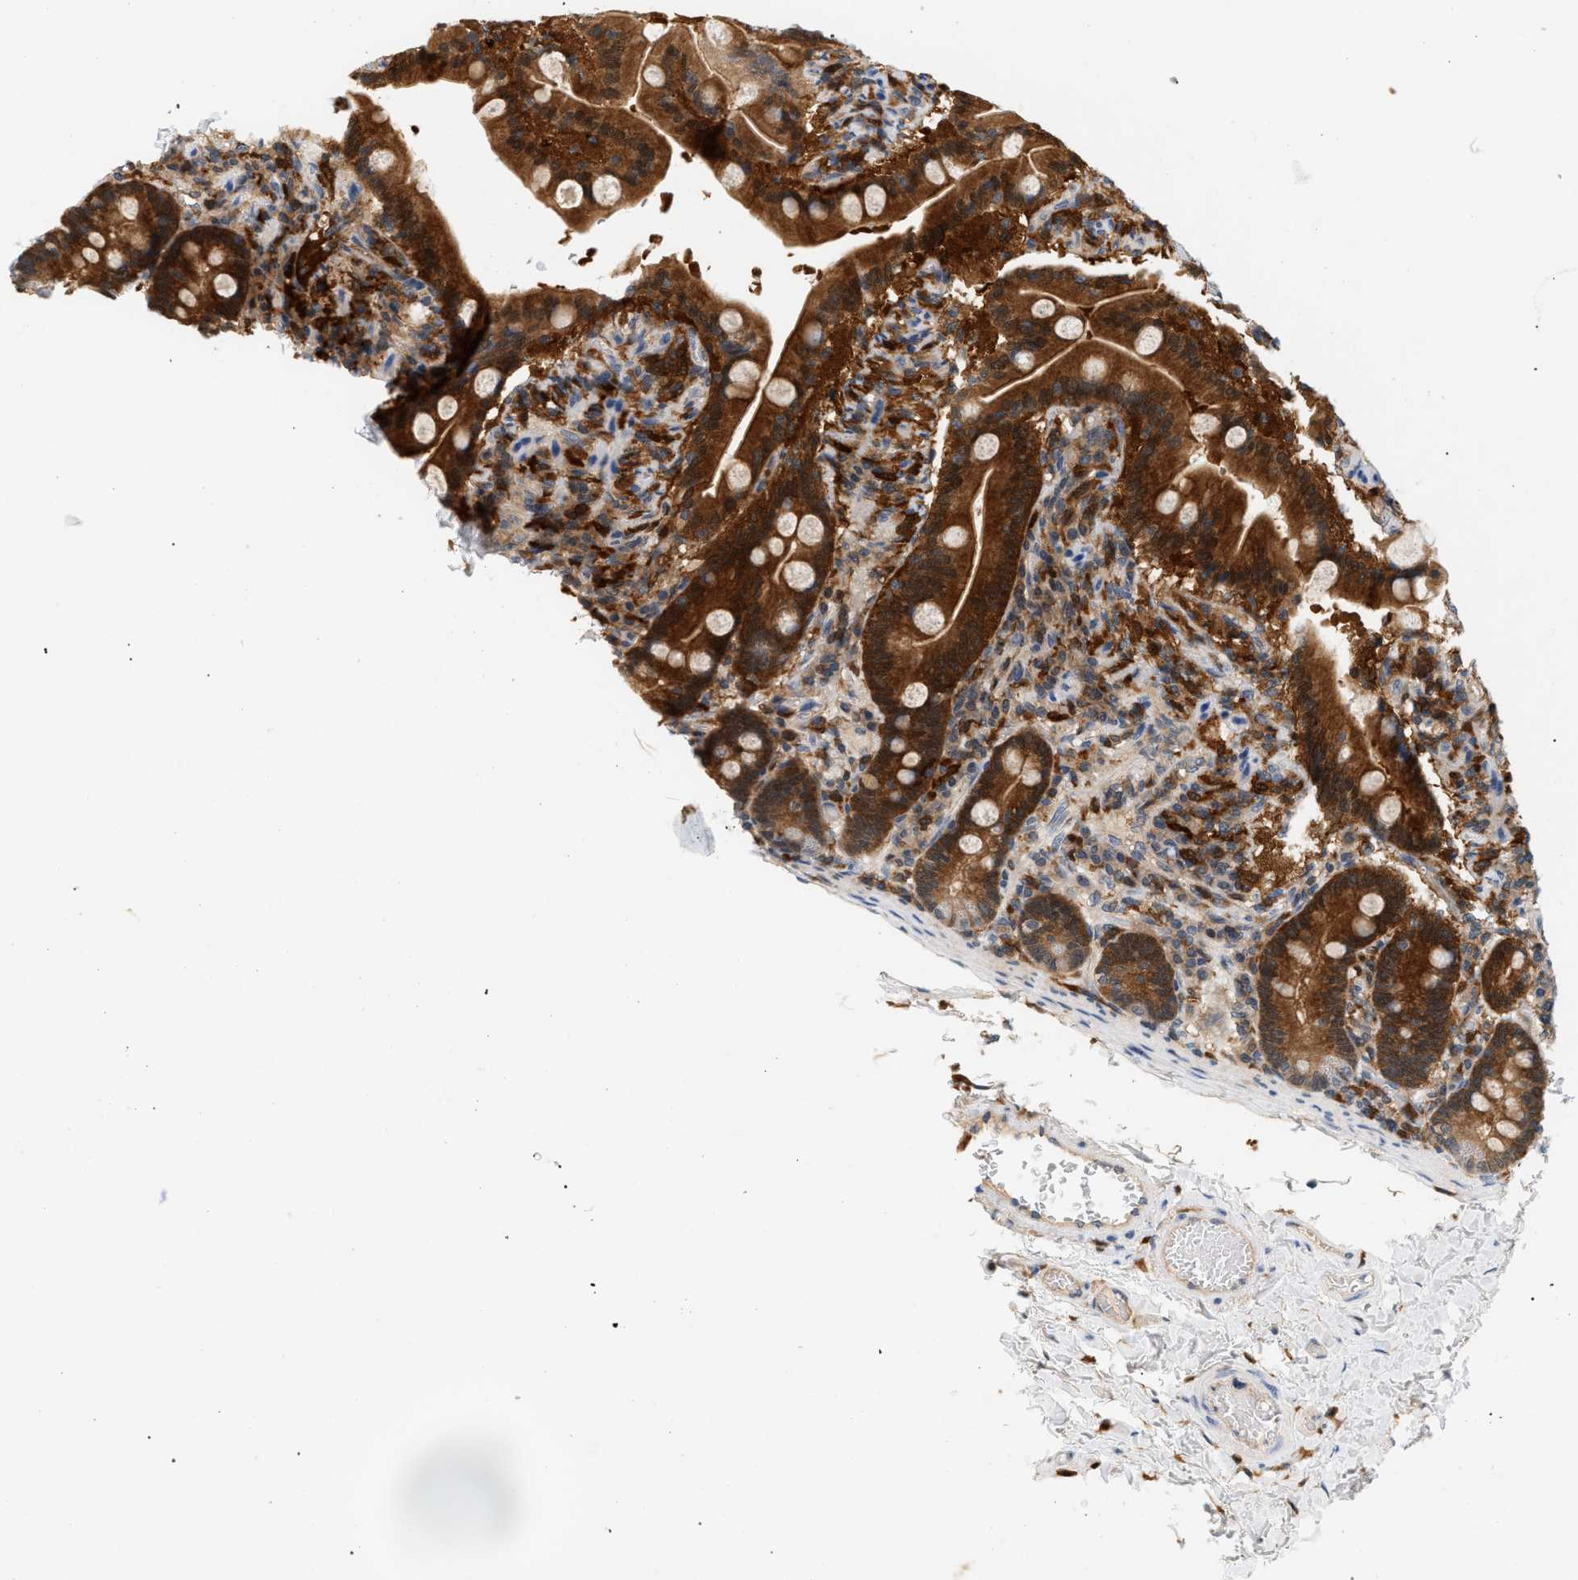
{"staining": {"intensity": "strong", "quantity": ">75%", "location": "cytoplasmic/membranous"}, "tissue": "duodenum", "cell_type": "Glandular cells", "image_type": "normal", "snomed": [{"axis": "morphology", "description": "Normal tissue, NOS"}, {"axis": "topography", "description": "Duodenum"}], "caption": "Strong cytoplasmic/membranous protein staining is appreciated in approximately >75% of glandular cells in duodenum. (IHC, brightfield microscopy, high magnification).", "gene": "PYCARD", "patient": {"sex": "male", "age": 54}}